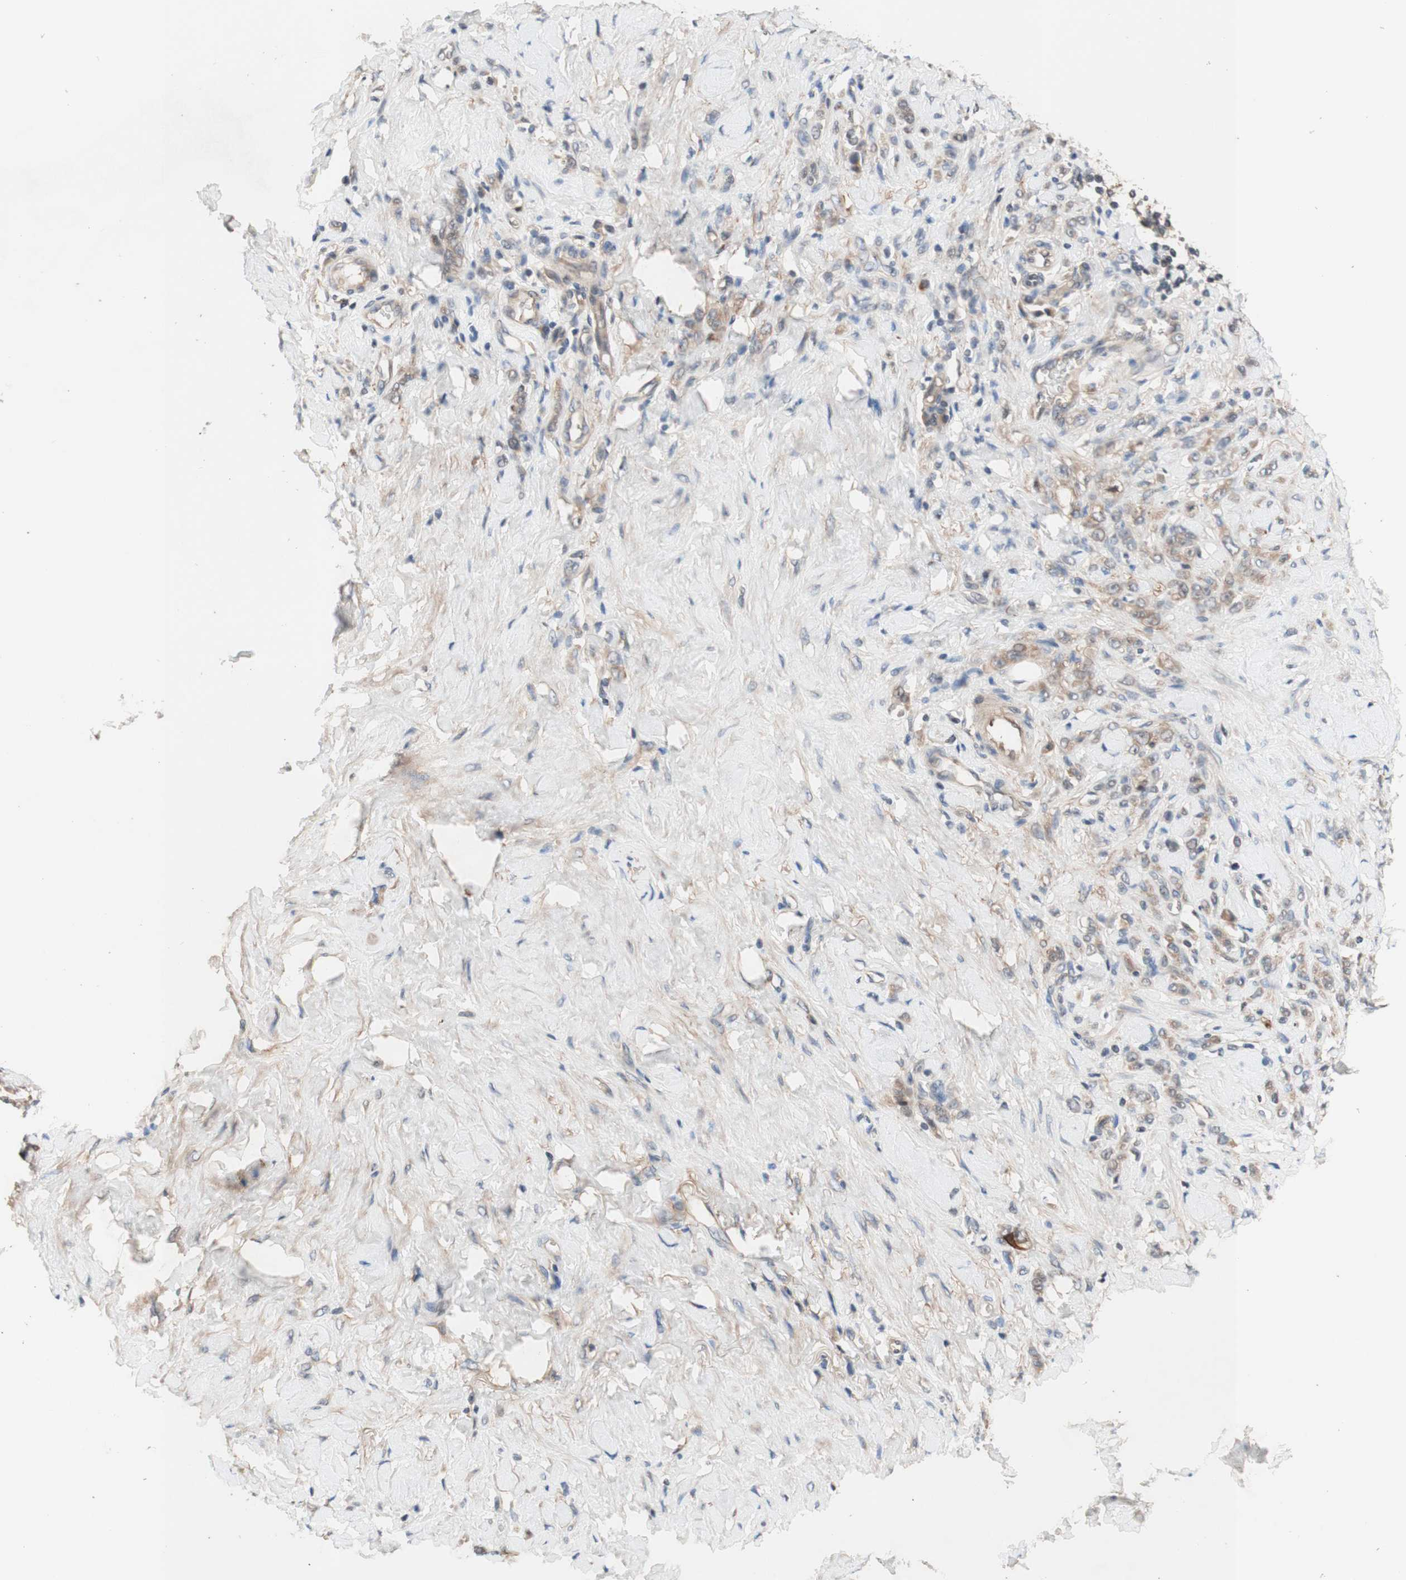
{"staining": {"intensity": "weak", "quantity": "25%-75%", "location": "cytoplasmic/membranous"}, "tissue": "stomach cancer", "cell_type": "Tumor cells", "image_type": "cancer", "snomed": [{"axis": "morphology", "description": "Adenocarcinoma, NOS"}, {"axis": "topography", "description": "Stomach"}], "caption": "Brown immunohistochemical staining in human adenocarcinoma (stomach) displays weak cytoplasmic/membranous staining in approximately 25%-75% of tumor cells.", "gene": "CD55", "patient": {"sex": "male", "age": 82}}